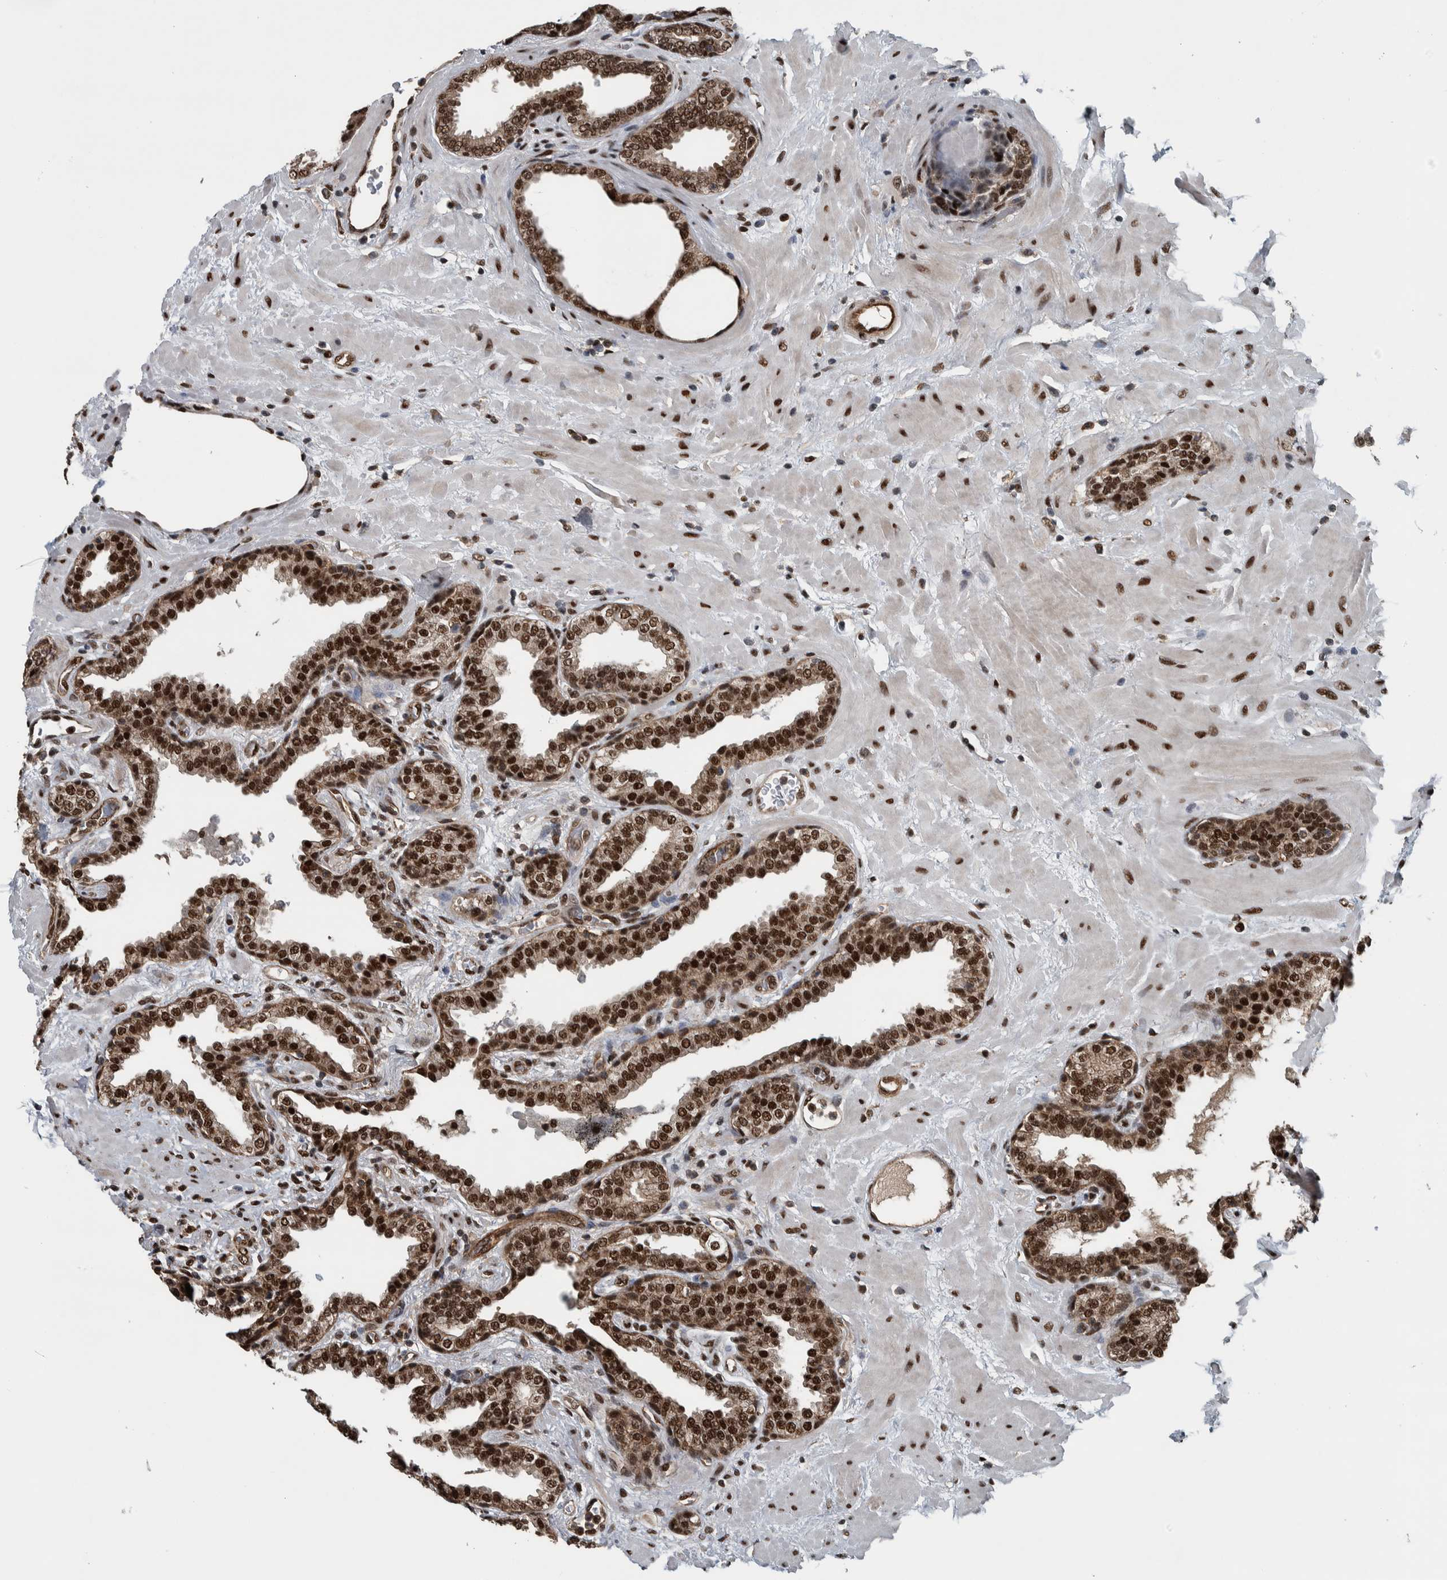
{"staining": {"intensity": "strong", "quantity": ">75%", "location": "cytoplasmic/membranous,nuclear"}, "tissue": "prostate", "cell_type": "Glandular cells", "image_type": "normal", "snomed": [{"axis": "morphology", "description": "Normal tissue, NOS"}, {"axis": "topography", "description": "Prostate"}], "caption": "High-magnification brightfield microscopy of normal prostate stained with DAB (brown) and counterstained with hematoxylin (blue). glandular cells exhibit strong cytoplasmic/membranous,nuclear staining is appreciated in about>75% of cells. The staining is performed using DAB brown chromogen to label protein expression. The nuclei are counter-stained blue using hematoxylin.", "gene": "FAM135B", "patient": {"sex": "male", "age": 51}}